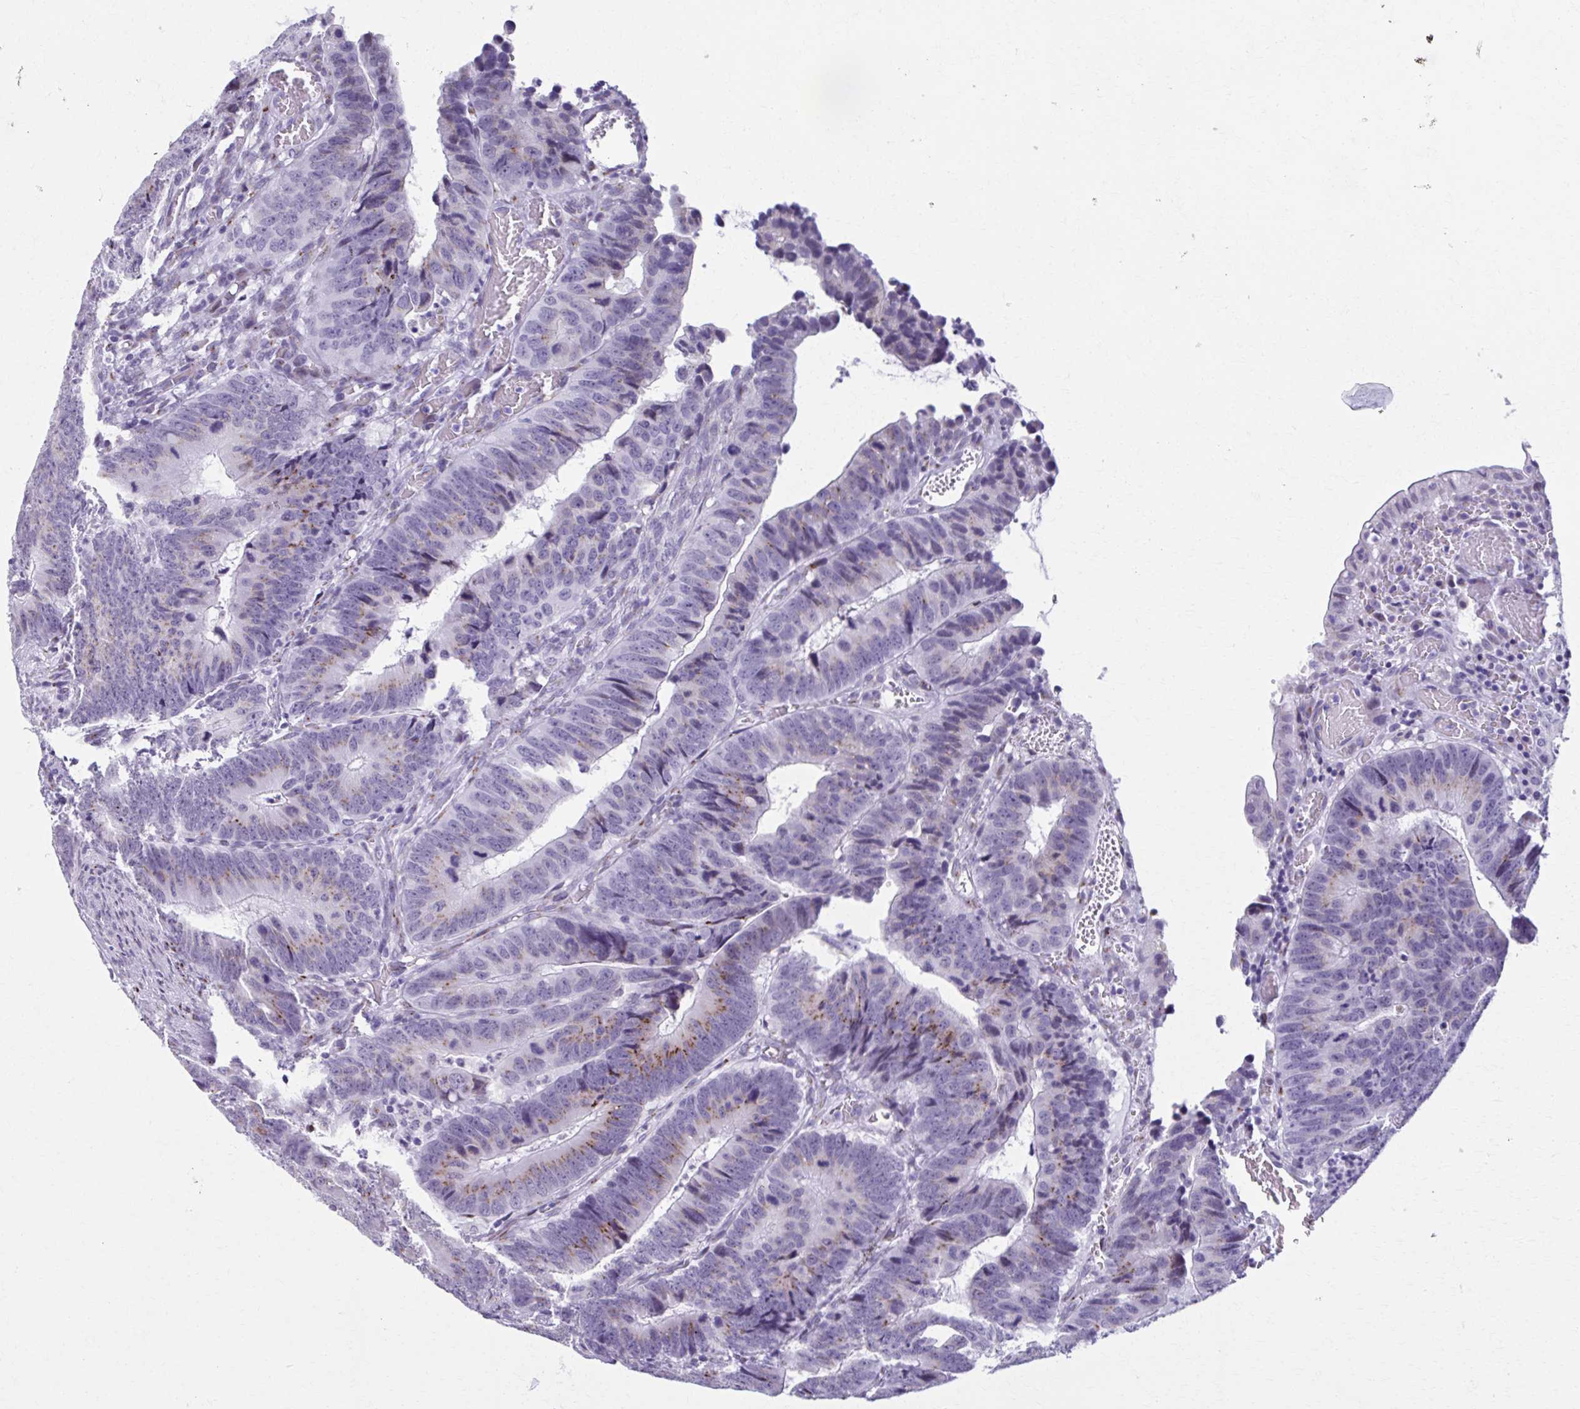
{"staining": {"intensity": "moderate", "quantity": "25%-75%", "location": "cytoplasmic/membranous"}, "tissue": "colorectal cancer", "cell_type": "Tumor cells", "image_type": "cancer", "snomed": [{"axis": "morphology", "description": "Adenocarcinoma, NOS"}, {"axis": "topography", "description": "Colon"}], "caption": "IHC (DAB (3,3'-diaminobenzidine)) staining of adenocarcinoma (colorectal) reveals moderate cytoplasmic/membranous protein expression in approximately 25%-75% of tumor cells.", "gene": "ZNF682", "patient": {"sex": "male", "age": 62}}